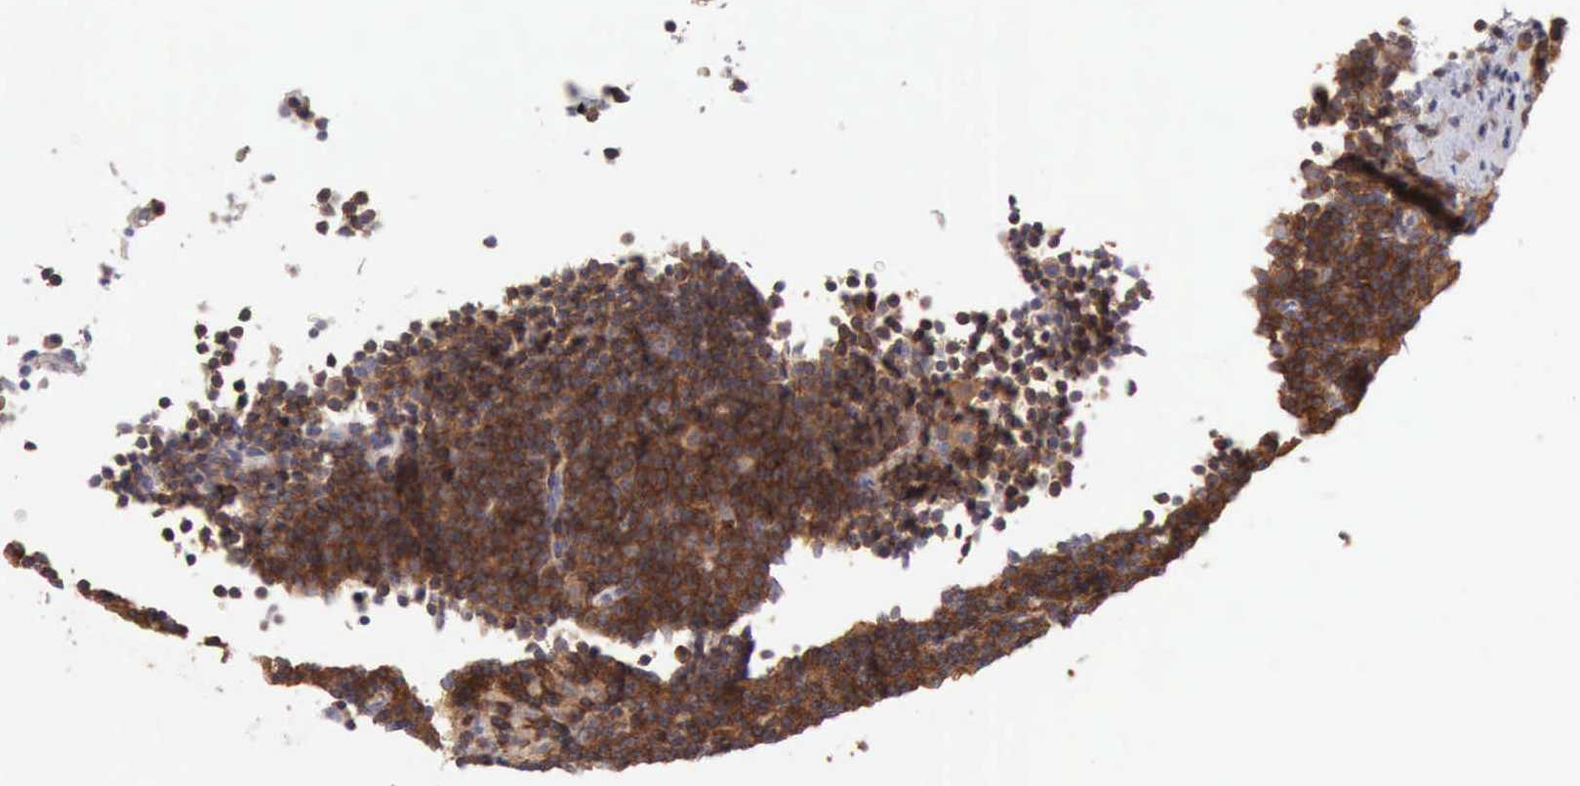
{"staining": {"intensity": "strong", "quantity": ">75%", "location": "cytoplasmic/membranous"}, "tissue": "lymphoma", "cell_type": "Tumor cells", "image_type": "cancer", "snomed": [{"axis": "morphology", "description": "Malignant lymphoma, non-Hodgkin's type, Low grade"}, {"axis": "topography", "description": "Lymph node"}], "caption": "High-power microscopy captured an immunohistochemistry histopathology image of malignant lymphoma, non-Hodgkin's type (low-grade), revealing strong cytoplasmic/membranous expression in approximately >75% of tumor cells. Using DAB (3,3'-diaminobenzidine) (brown) and hematoxylin (blue) stains, captured at high magnification using brightfield microscopy.", "gene": "SASH3", "patient": {"sex": "female", "age": 69}}